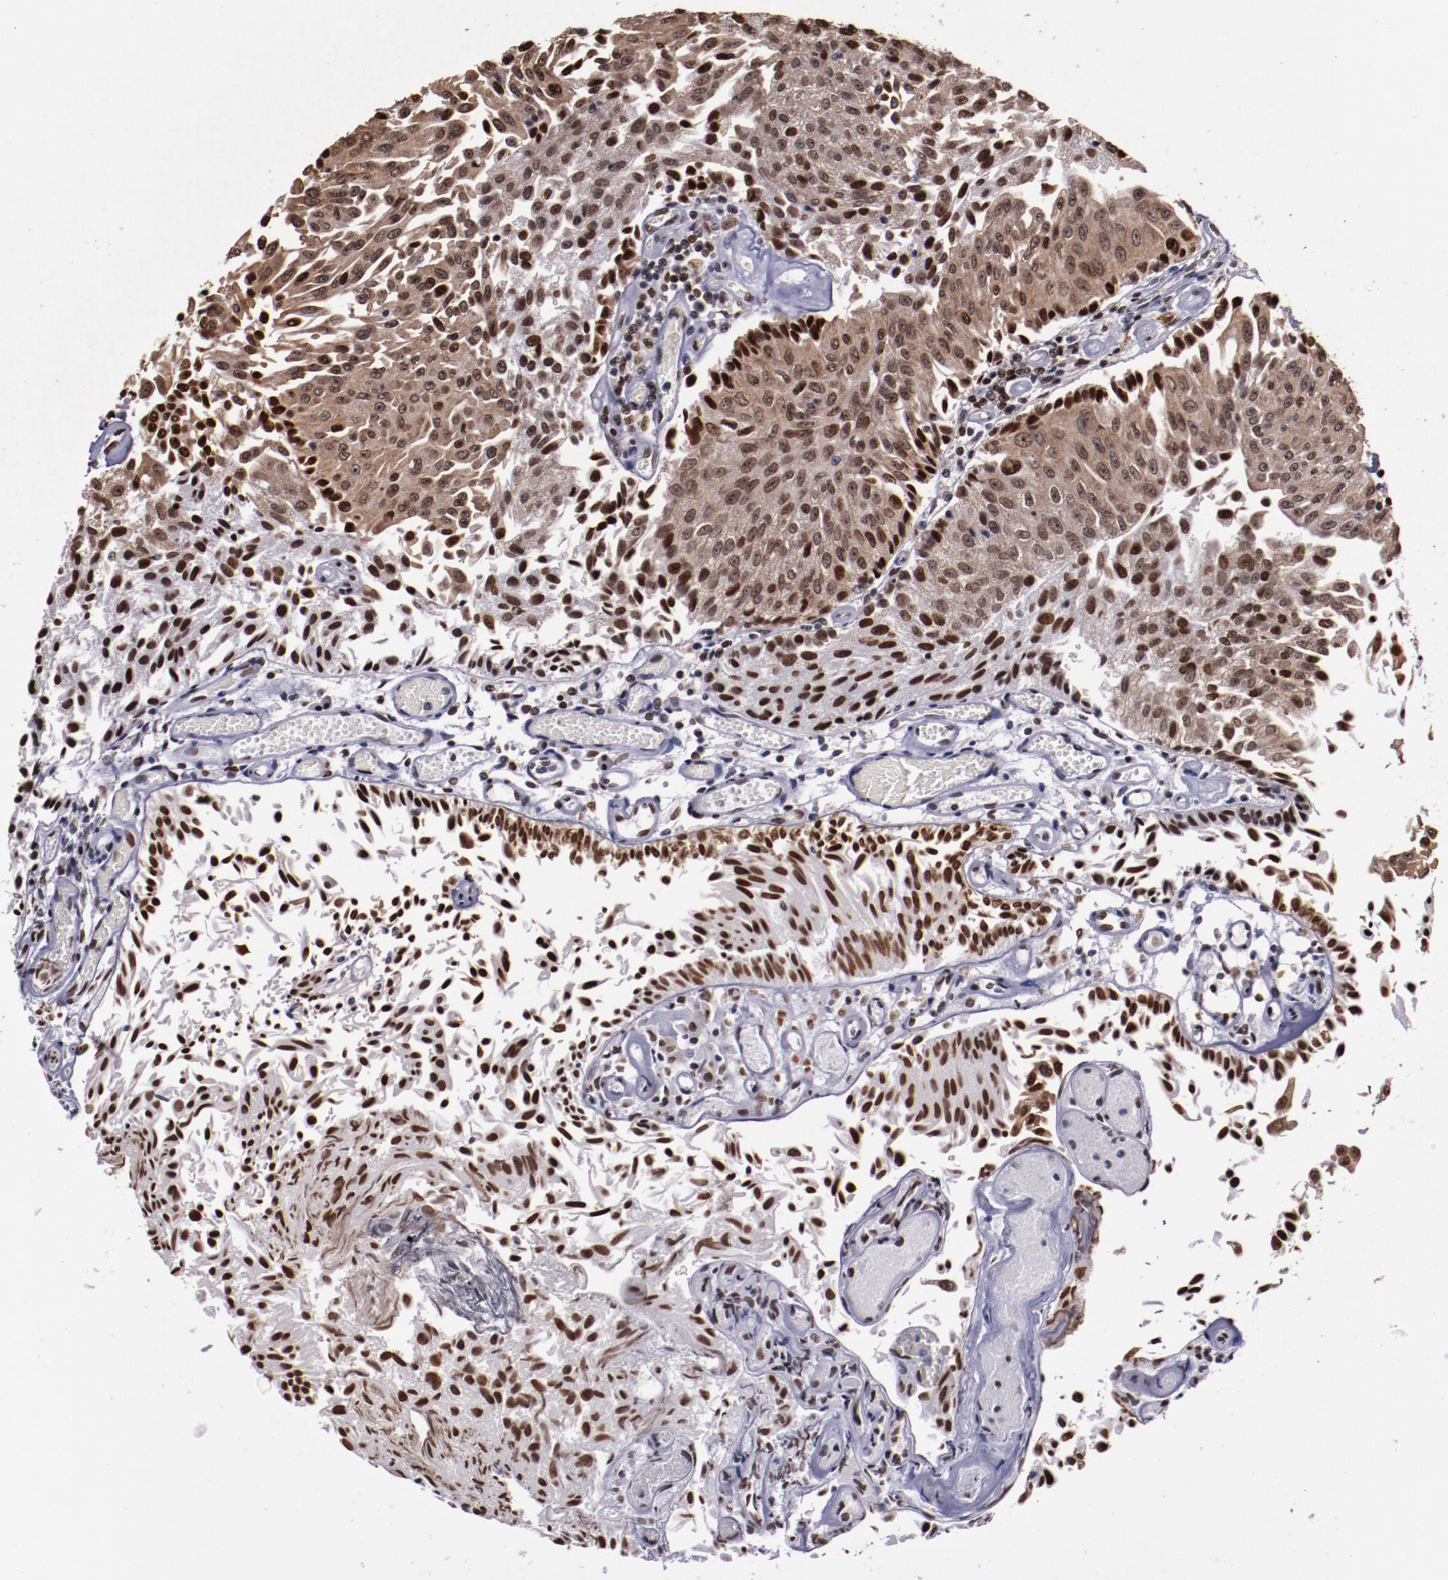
{"staining": {"intensity": "moderate", "quantity": "25%-75%", "location": "cytoplasmic/membranous,nuclear"}, "tissue": "urothelial cancer", "cell_type": "Tumor cells", "image_type": "cancer", "snomed": [{"axis": "morphology", "description": "Urothelial carcinoma, Low grade"}, {"axis": "topography", "description": "Urinary bladder"}], "caption": "Protein expression by immunohistochemistry (IHC) demonstrates moderate cytoplasmic/membranous and nuclear positivity in about 25%-75% of tumor cells in low-grade urothelial carcinoma. Immunohistochemistry (ihc) stains the protein in brown and the nuclei are stained blue.", "gene": "APEX1", "patient": {"sex": "male", "age": 86}}